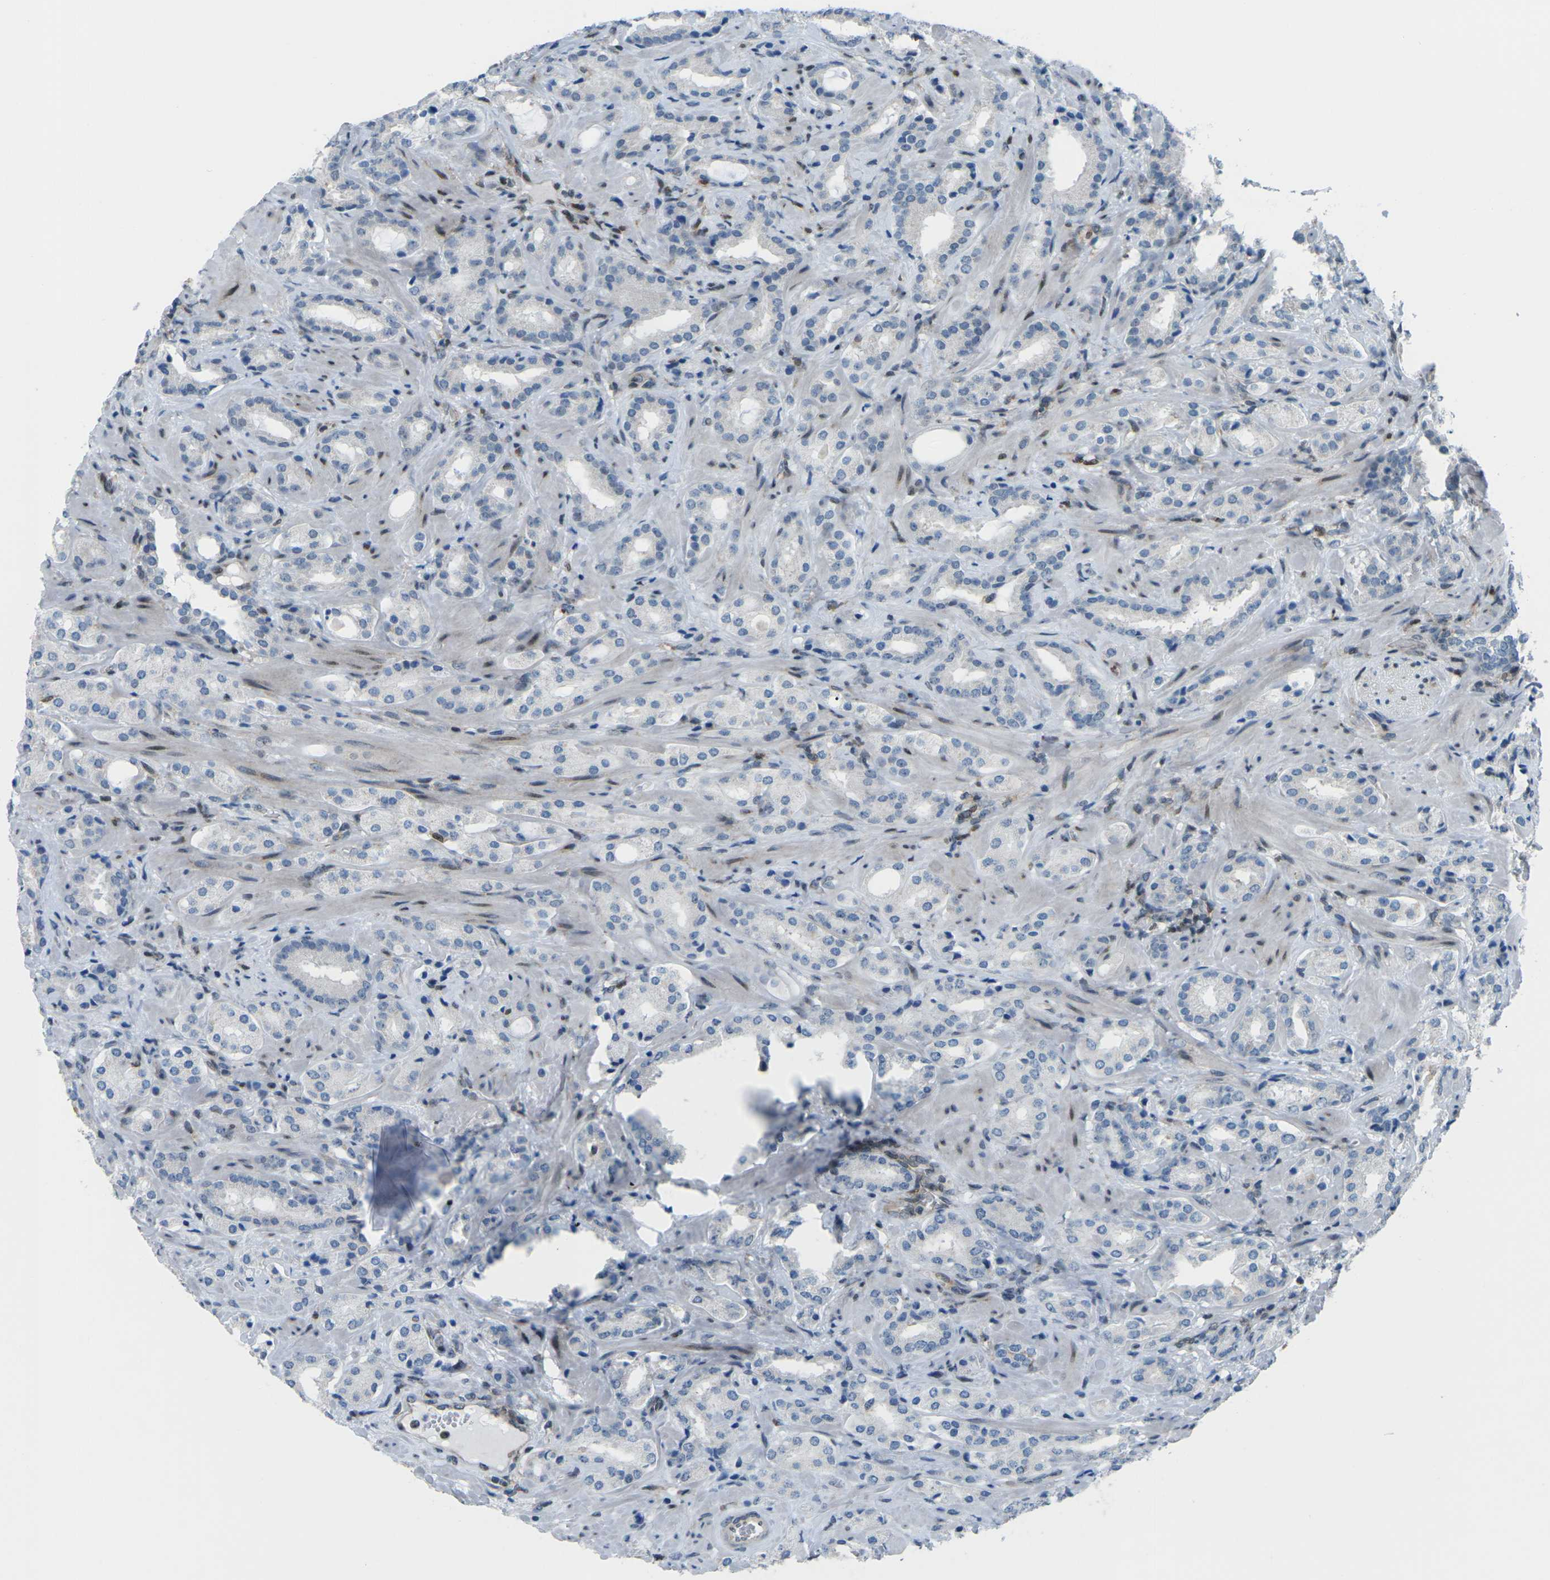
{"staining": {"intensity": "negative", "quantity": "none", "location": "none"}, "tissue": "prostate cancer", "cell_type": "Tumor cells", "image_type": "cancer", "snomed": [{"axis": "morphology", "description": "Adenocarcinoma, High grade"}, {"axis": "topography", "description": "Prostate"}], "caption": "An immunohistochemistry histopathology image of prostate cancer is shown. There is no staining in tumor cells of prostate cancer.", "gene": "MBNL1", "patient": {"sex": "male", "age": 64}}